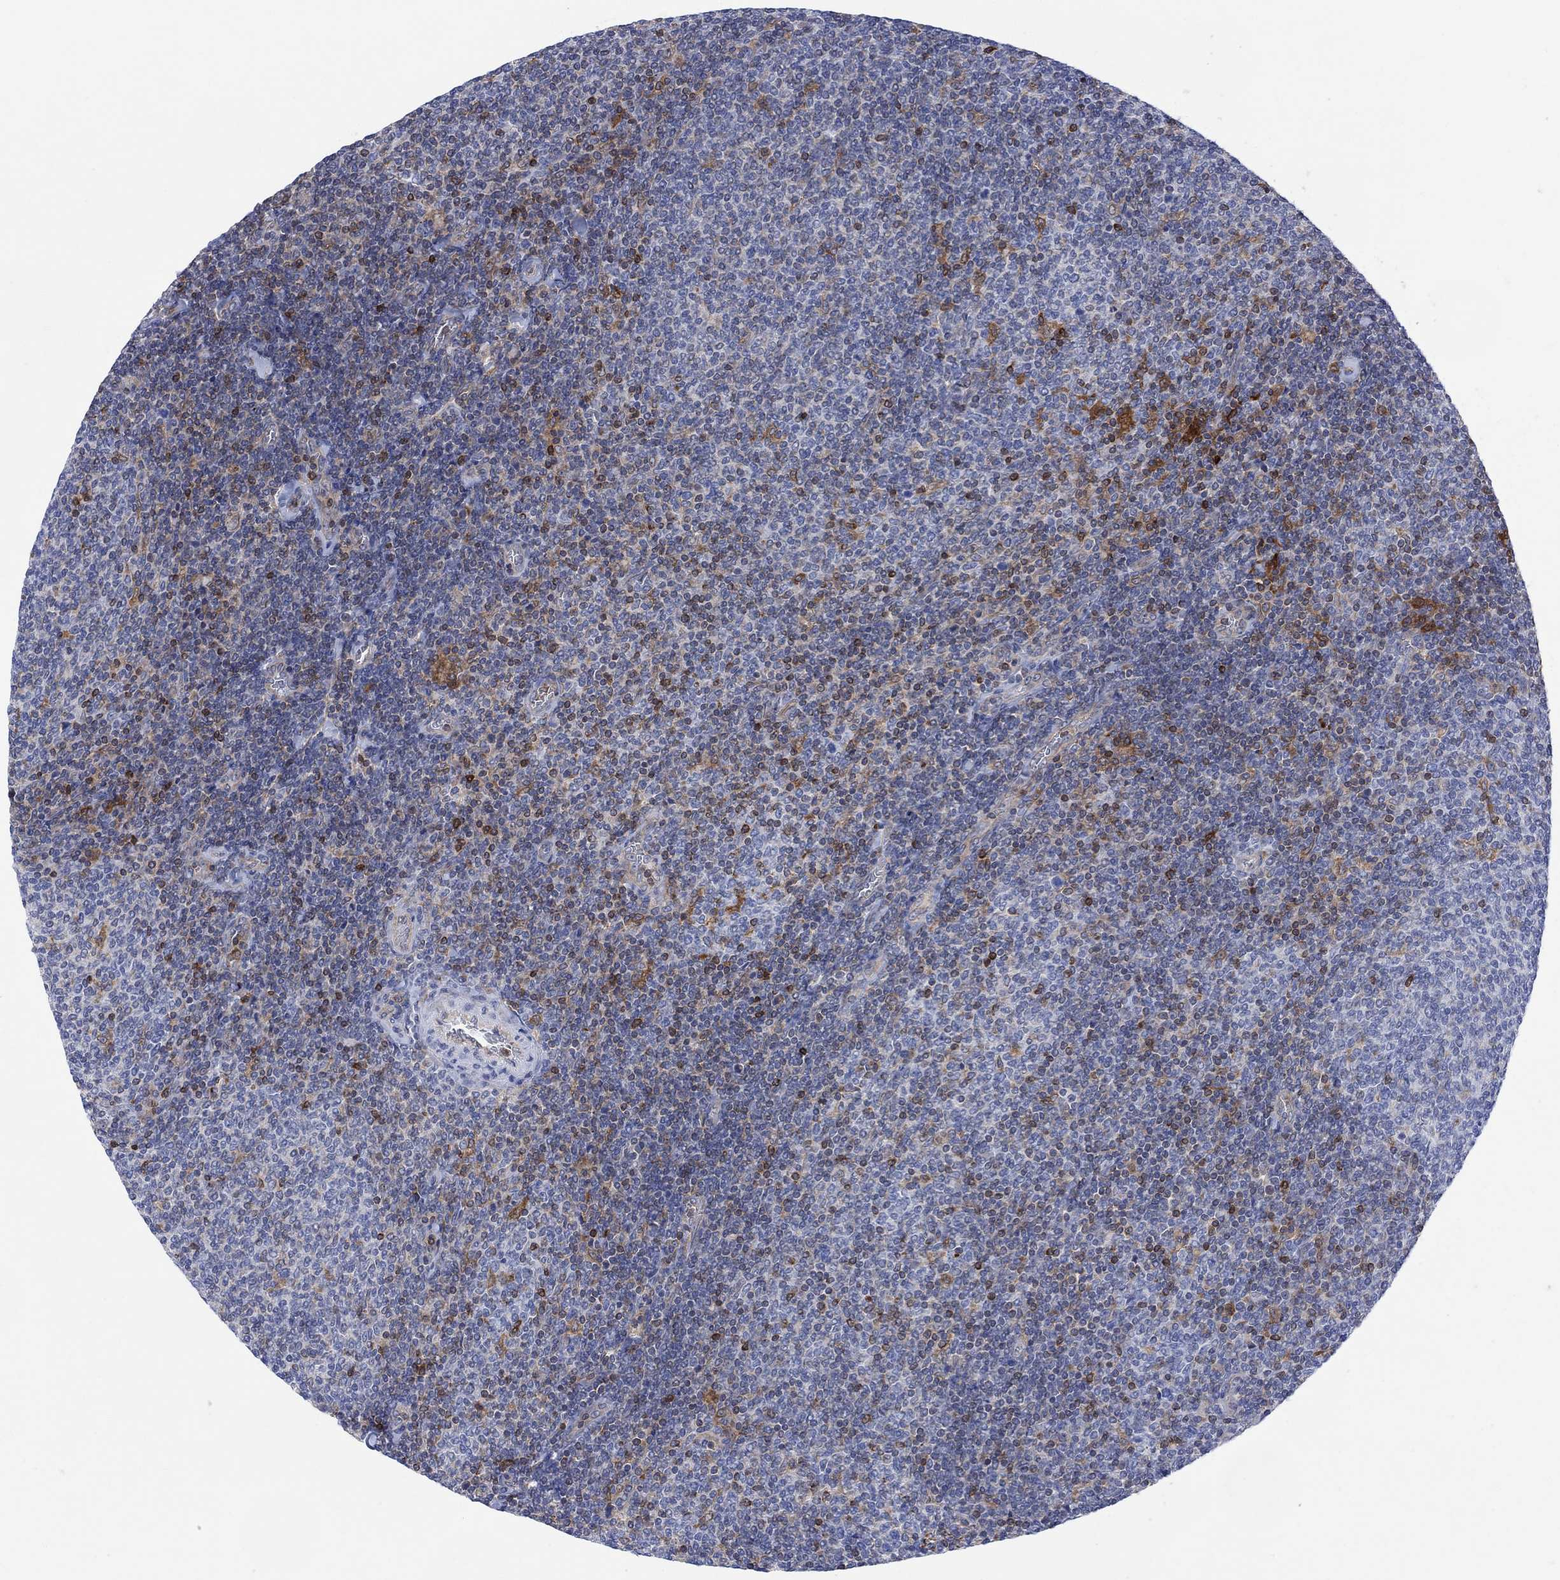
{"staining": {"intensity": "negative", "quantity": "none", "location": "none"}, "tissue": "lymphoma", "cell_type": "Tumor cells", "image_type": "cancer", "snomed": [{"axis": "morphology", "description": "Malignant lymphoma, non-Hodgkin's type, Low grade"}, {"axis": "topography", "description": "Lymph node"}], "caption": "Histopathology image shows no significant protein expression in tumor cells of low-grade malignant lymphoma, non-Hodgkin's type.", "gene": "GBP5", "patient": {"sex": "male", "age": 52}}